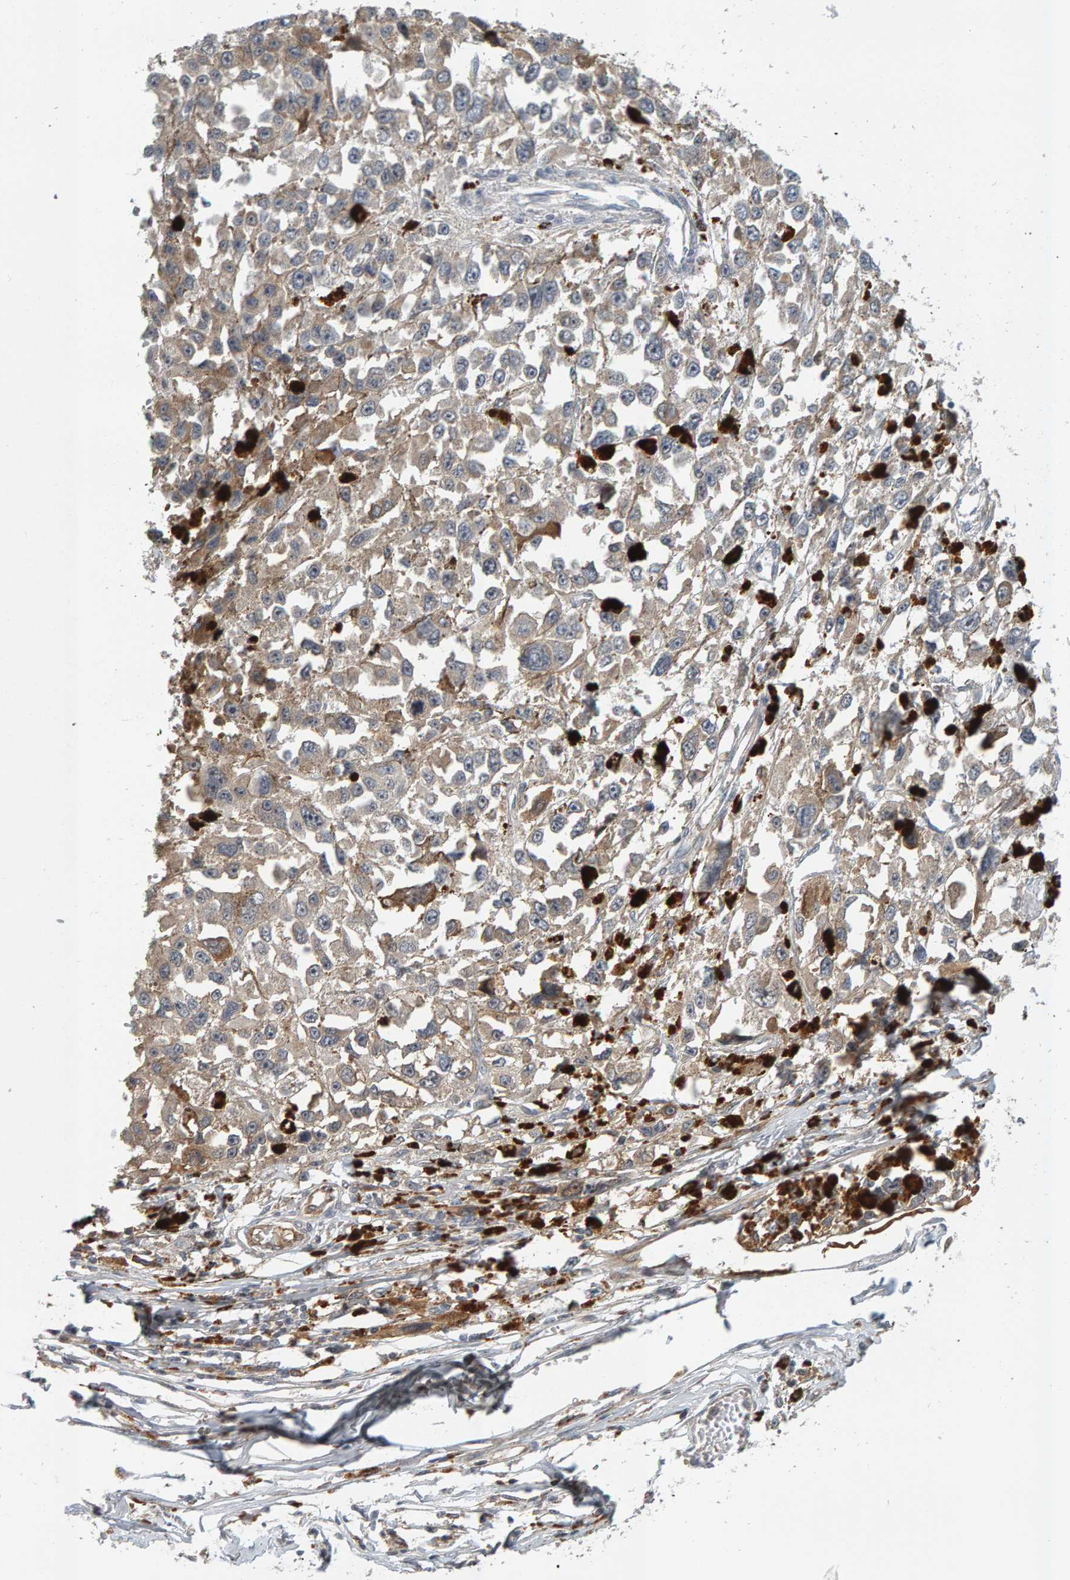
{"staining": {"intensity": "weak", "quantity": "25%-75%", "location": "cytoplasmic/membranous"}, "tissue": "melanoma", "cell_type": "Tumor cells", "image_type": "cancer", "snomed": [{"axis": "morphology", "description": "Malignant melanoma, Metastatic site"}, {"axis": "topography", "description": "Lymph node"}], "caption": "A low amount of weak cytoplasmic/membranous positivity is present in approximately 25%-75% of tumor cells in malignant melanoma (metastatic site) tissue. (Brightfield microscopy of DAB IHC at high magnification).", "gene": "ZNF160", "patient": {"sex": "male", "age": 59}}